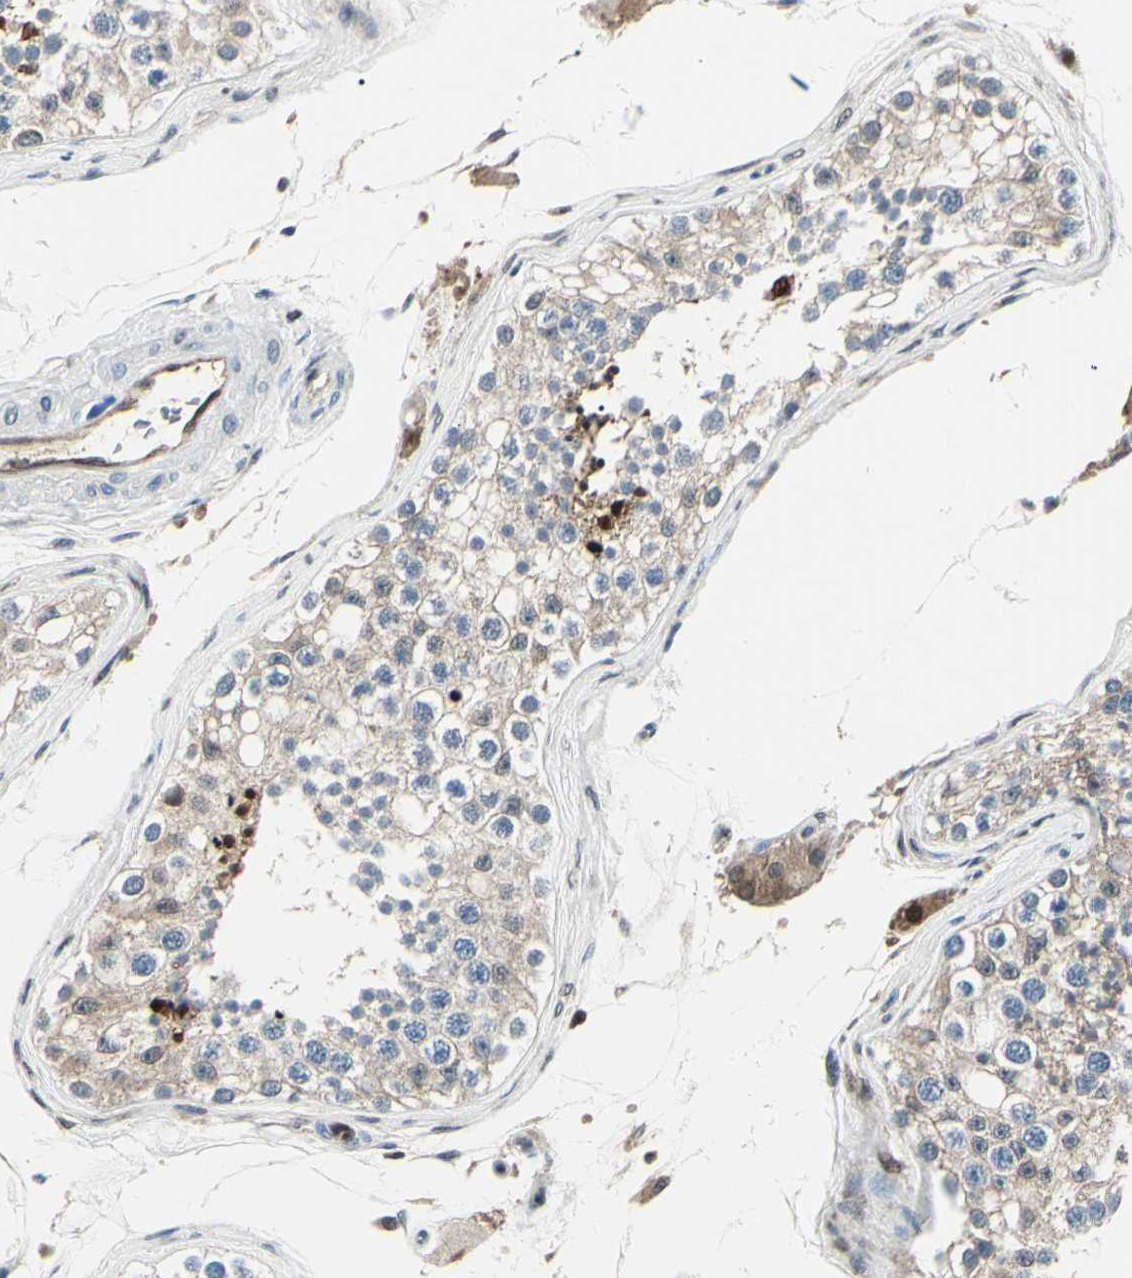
{"staining": {"intensity": "weak", "quantity": ">75%", "location": "cytoplasmic/membranous"}, "tissue": "testis", "cell_type": "Cells in seminiferous ducts", "image_type": "normal", "snomed": [{"axis": "morphology", "description": "Normal tissue, NOS"}, {"axis": "topography", "description": "Testis"}], "caption": "IHC (DAB) staining of unremarkable human testis demonstrates weak cytoplasmic/membranous protein expression in about >75% of cells in seminiferous ducts. The protein of interest is stained brown, and the nuclei are stained in blue (DAB IHC with brightfield microscopy, high magnification).", "gene": "PGK1", "patient": {"sex": "male", "age": 68}}